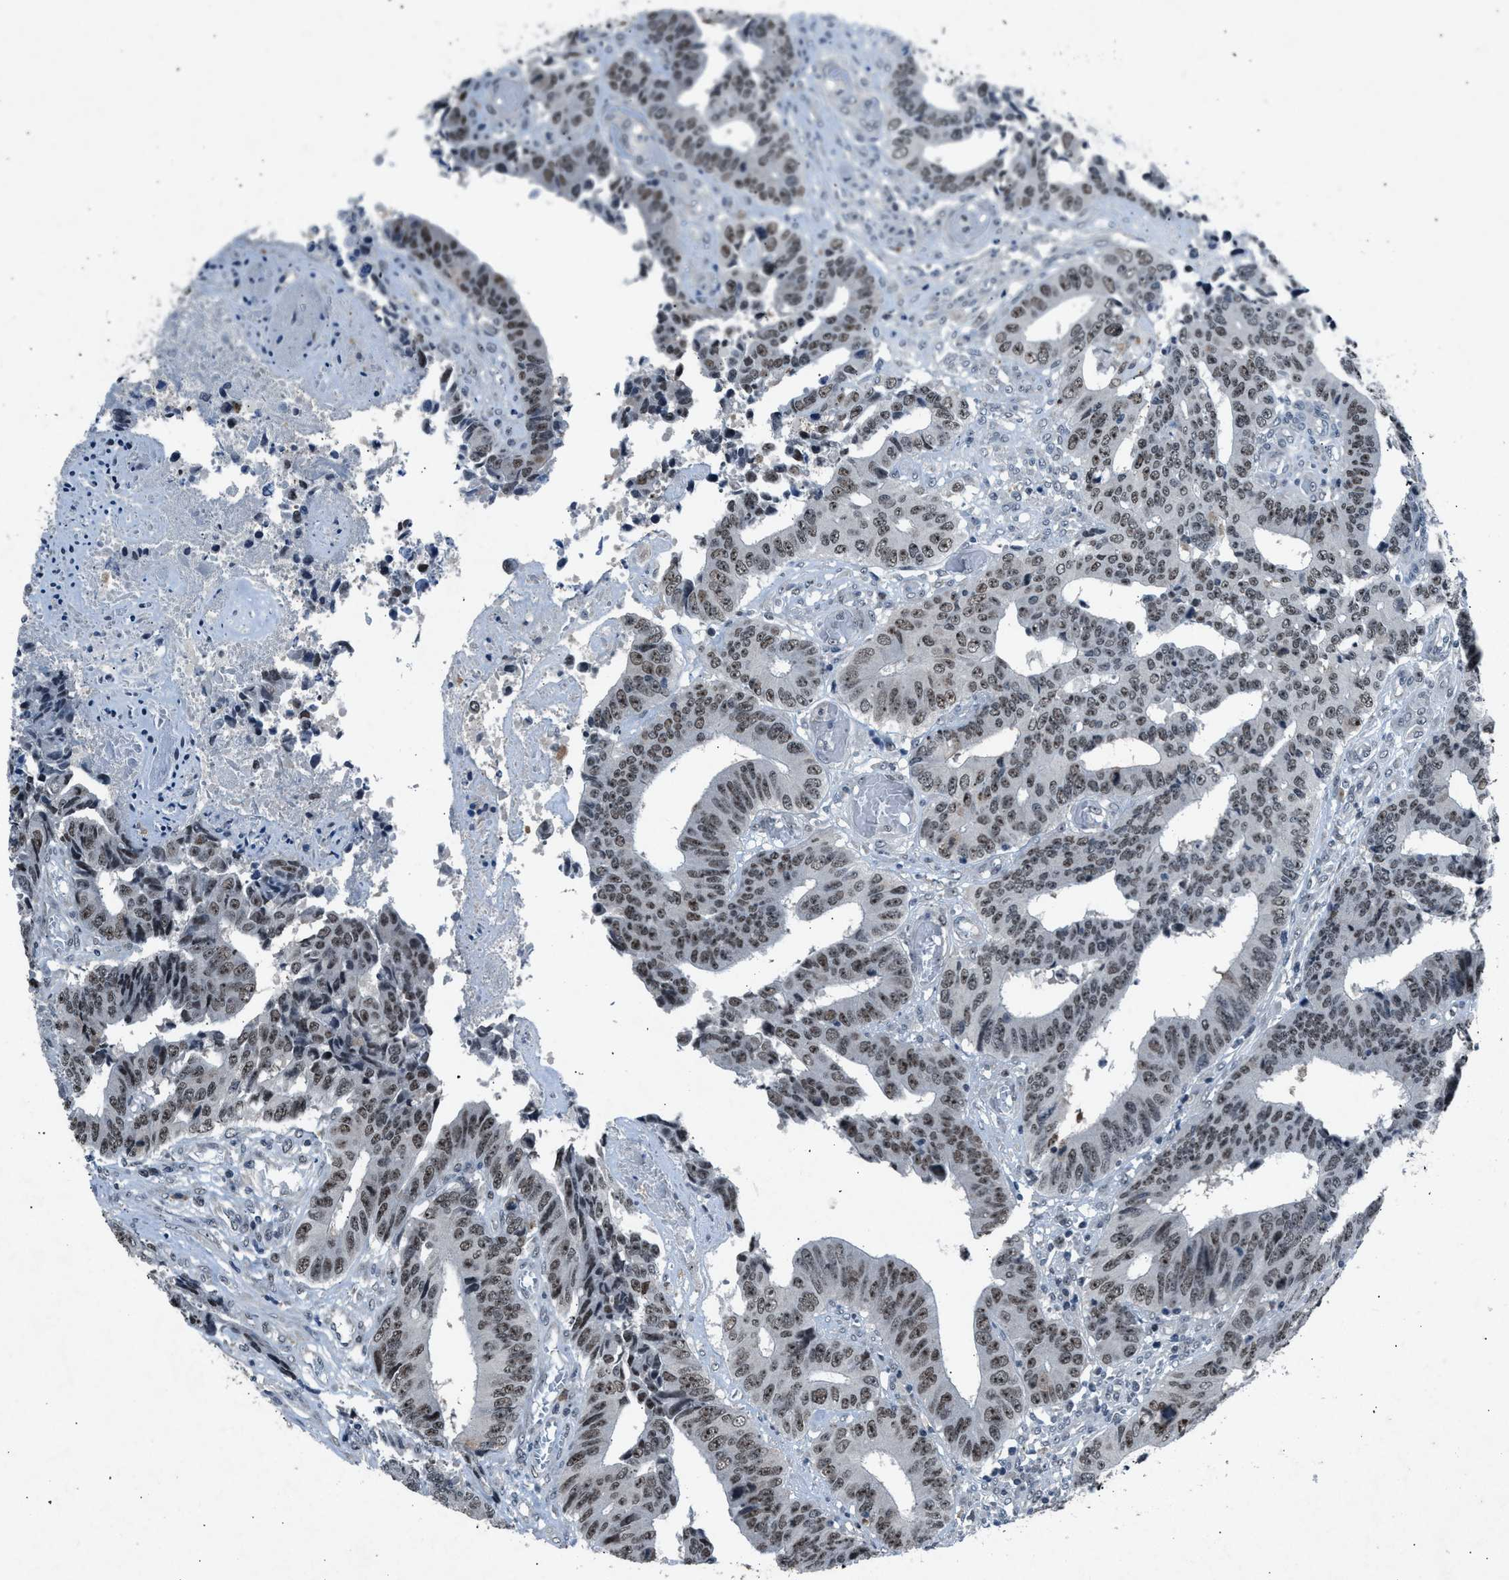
{"staining": {"intensity": "moderate", "quantity": ">75%", "location": "nuclear"}, "tissue": "colorectal cancer", "cell_type": "Tumor cells", "image_type": "cancer", "snomed": [{"axis": "morphology", "description": "Adenocarcinoma, NOS"}, {"axis": "topography", "description": "Rectum"}], "caption": "Protein staining by IHC exhibits moderate nuclear positivity in approximately >75% of tumor cells in colorectal cancer.", "gene": "ADCY1", "patient": {"sex": "male", "age": 84}}